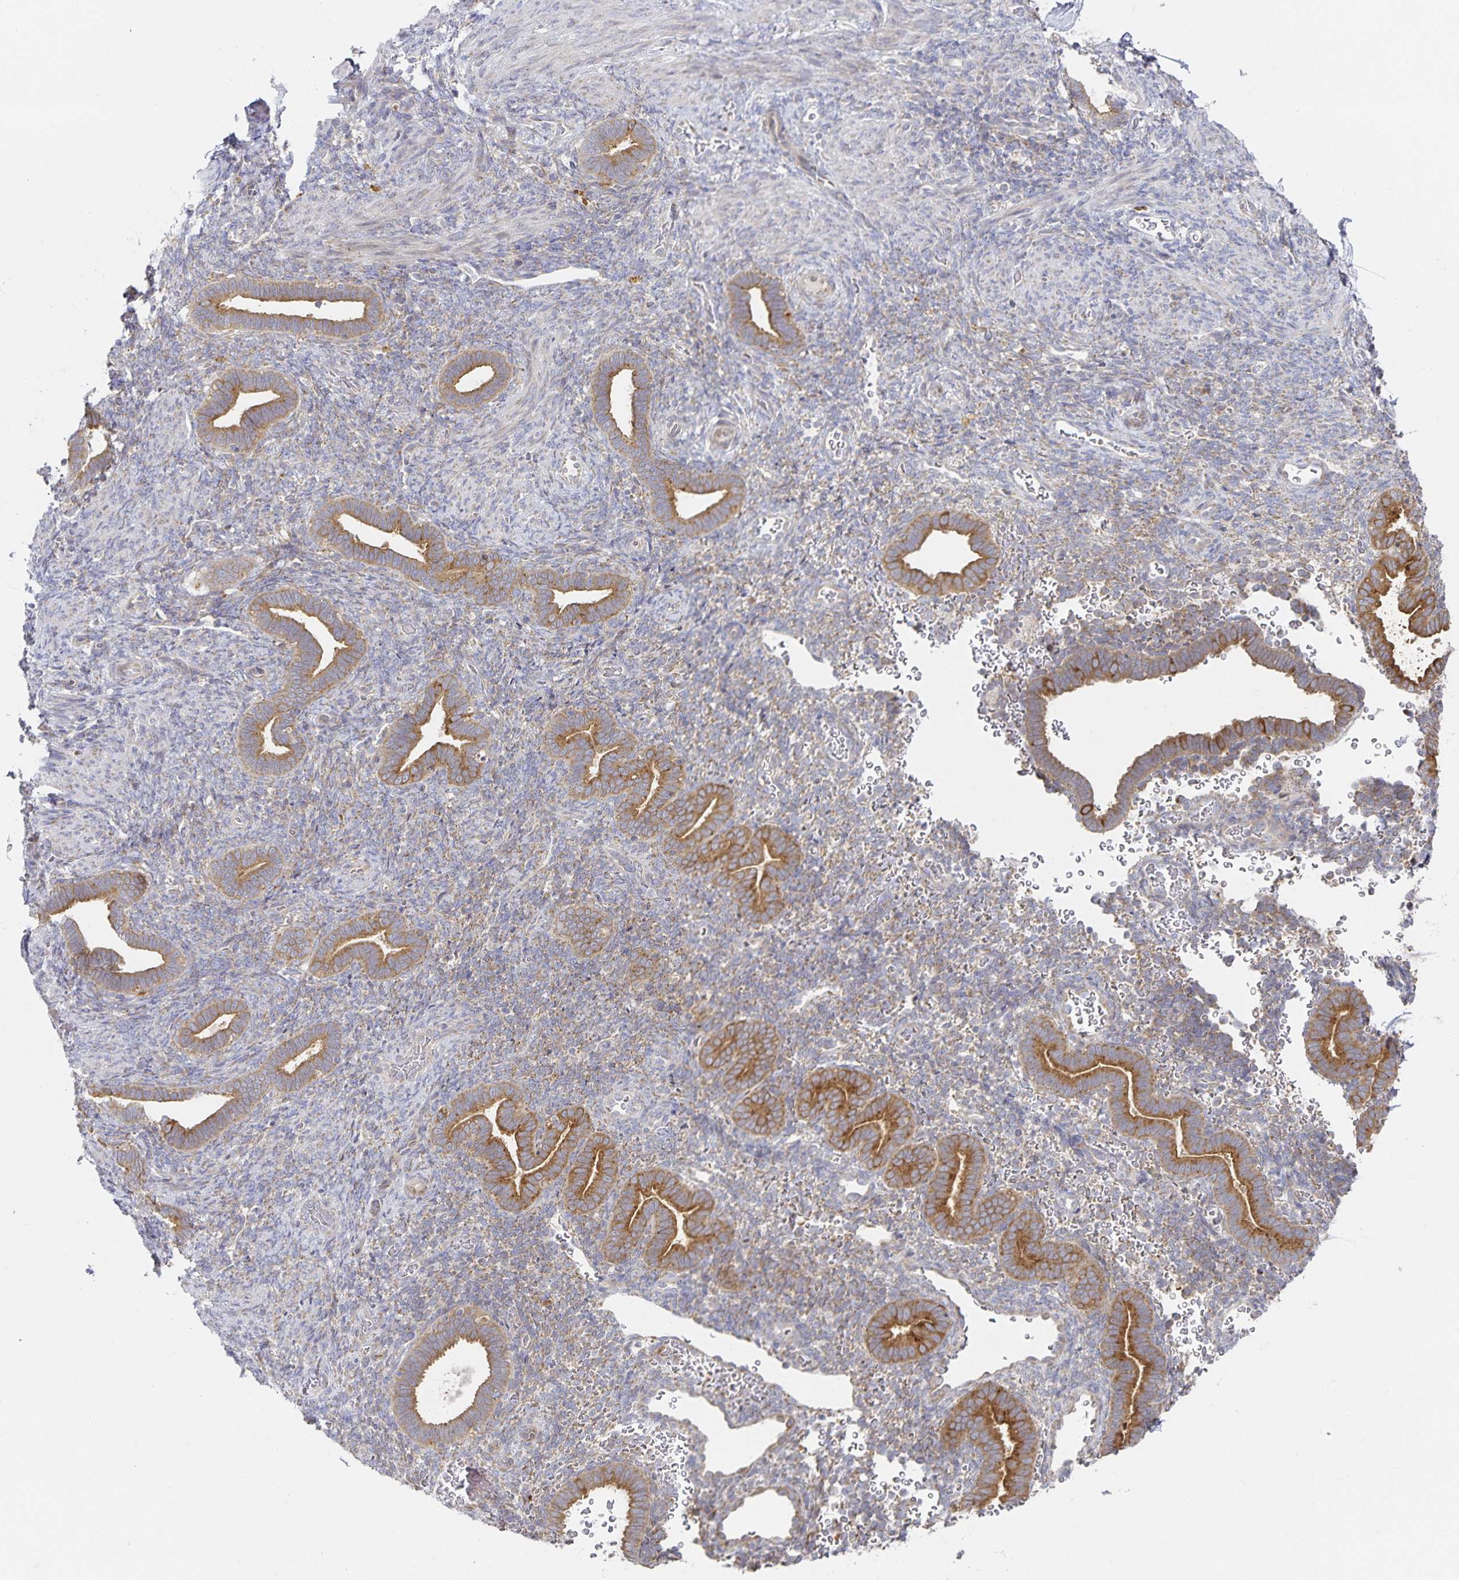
{"staining": {"intensity": "negative", "quantity": "none", "location": "none"}, "tissue": "endometrium", "cell_type": "Cells in endometrial stroma", "image_type": "normal", "snomed": [{"axis": "morphology", "description": "Normal tissue, NOS"}, {"axis": "topography", "description": "Endometrium"}], "caption": "IHC image of benign human endometrium stained for a protein (brown), which shows no staining in cells in endometrial stroma.", "gene": "NOMO1", "patient": {"sex": "female", "age": 34}}